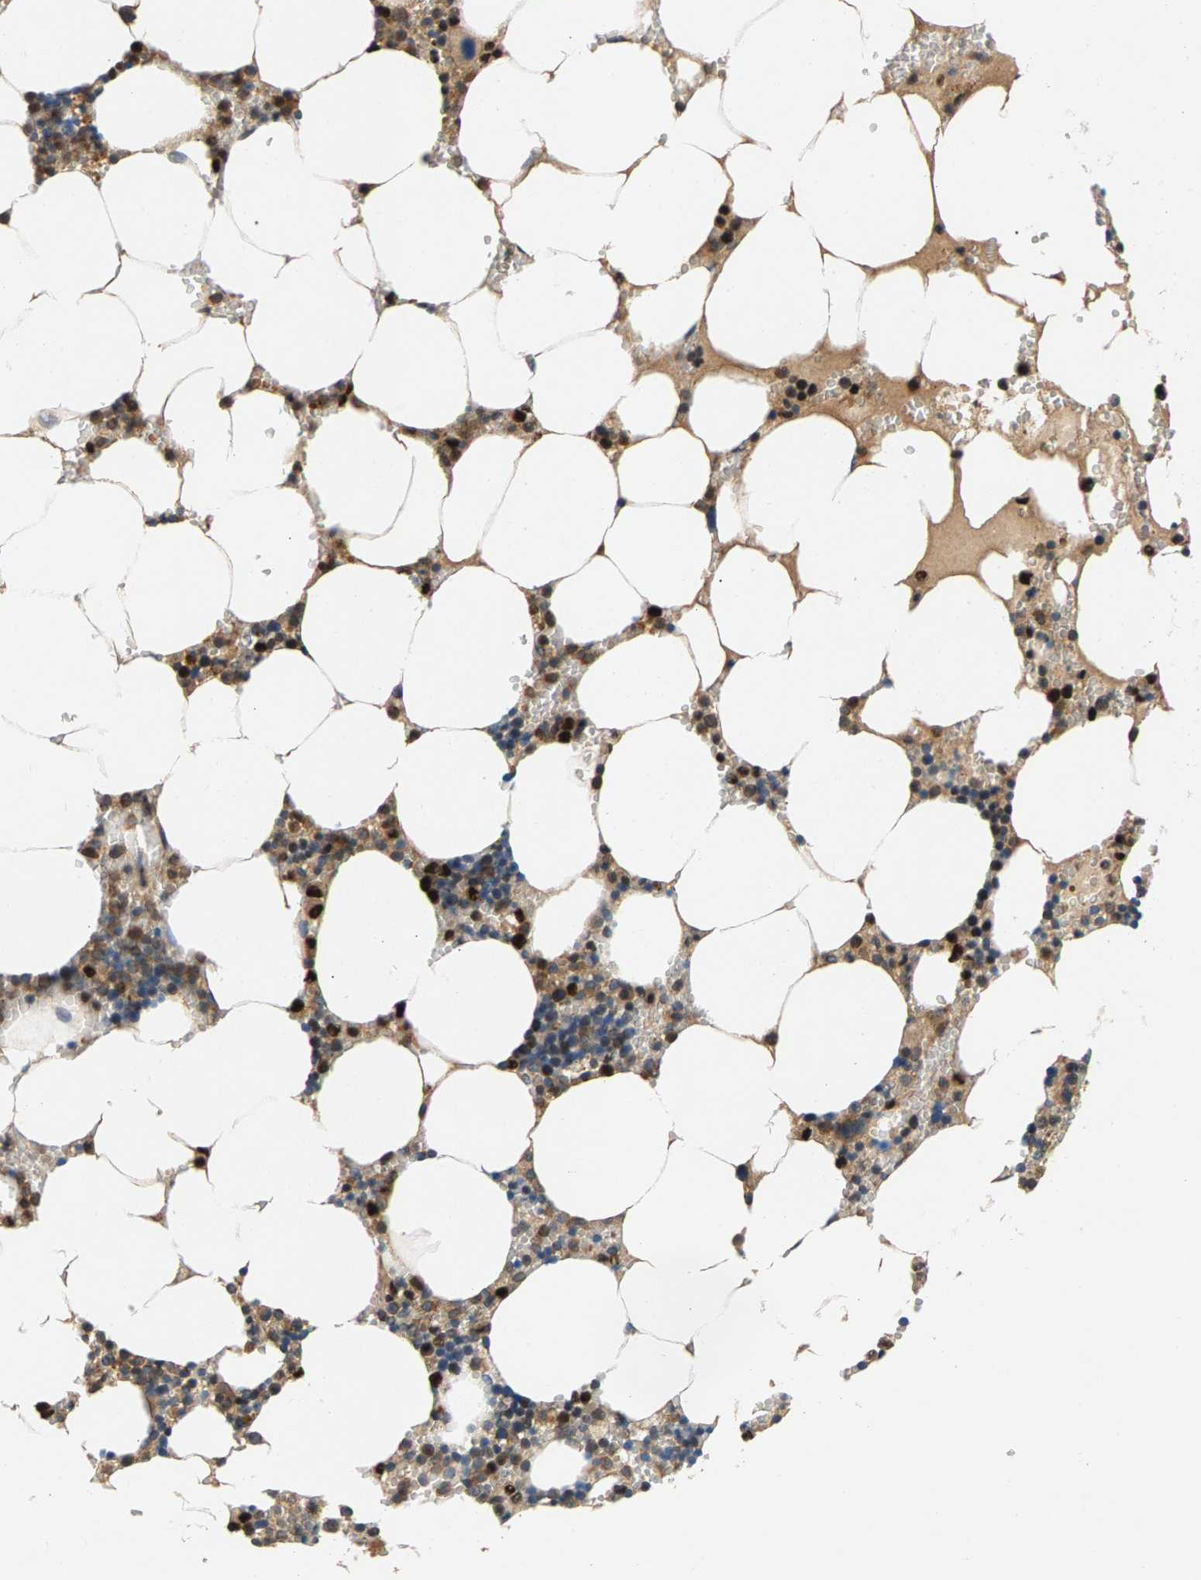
{"staining": {"intensity": "moderate", "quantity": "25%-75%", "location": "cytoplasmic/membranous,nuclear"}, "tissue": "bone marrow", "cell_type": "Hematopoietic cells", "image_type": "normal", "snomed": [{"axis": "morphology", "description": "Normal tissue, NOS"}, {"axis": "topography", "description": "Bone marrow"}], "caption": "The image exhibits a brown stain indicating the presence of a protein in the cytoplasmic/membranous,nuclear of hematopoietic cells in bone marrow. (IHC, brightfield microscopy, high magnification).", "gene": "FAM78A", "patient": {"sex": "male", "age": 70}}